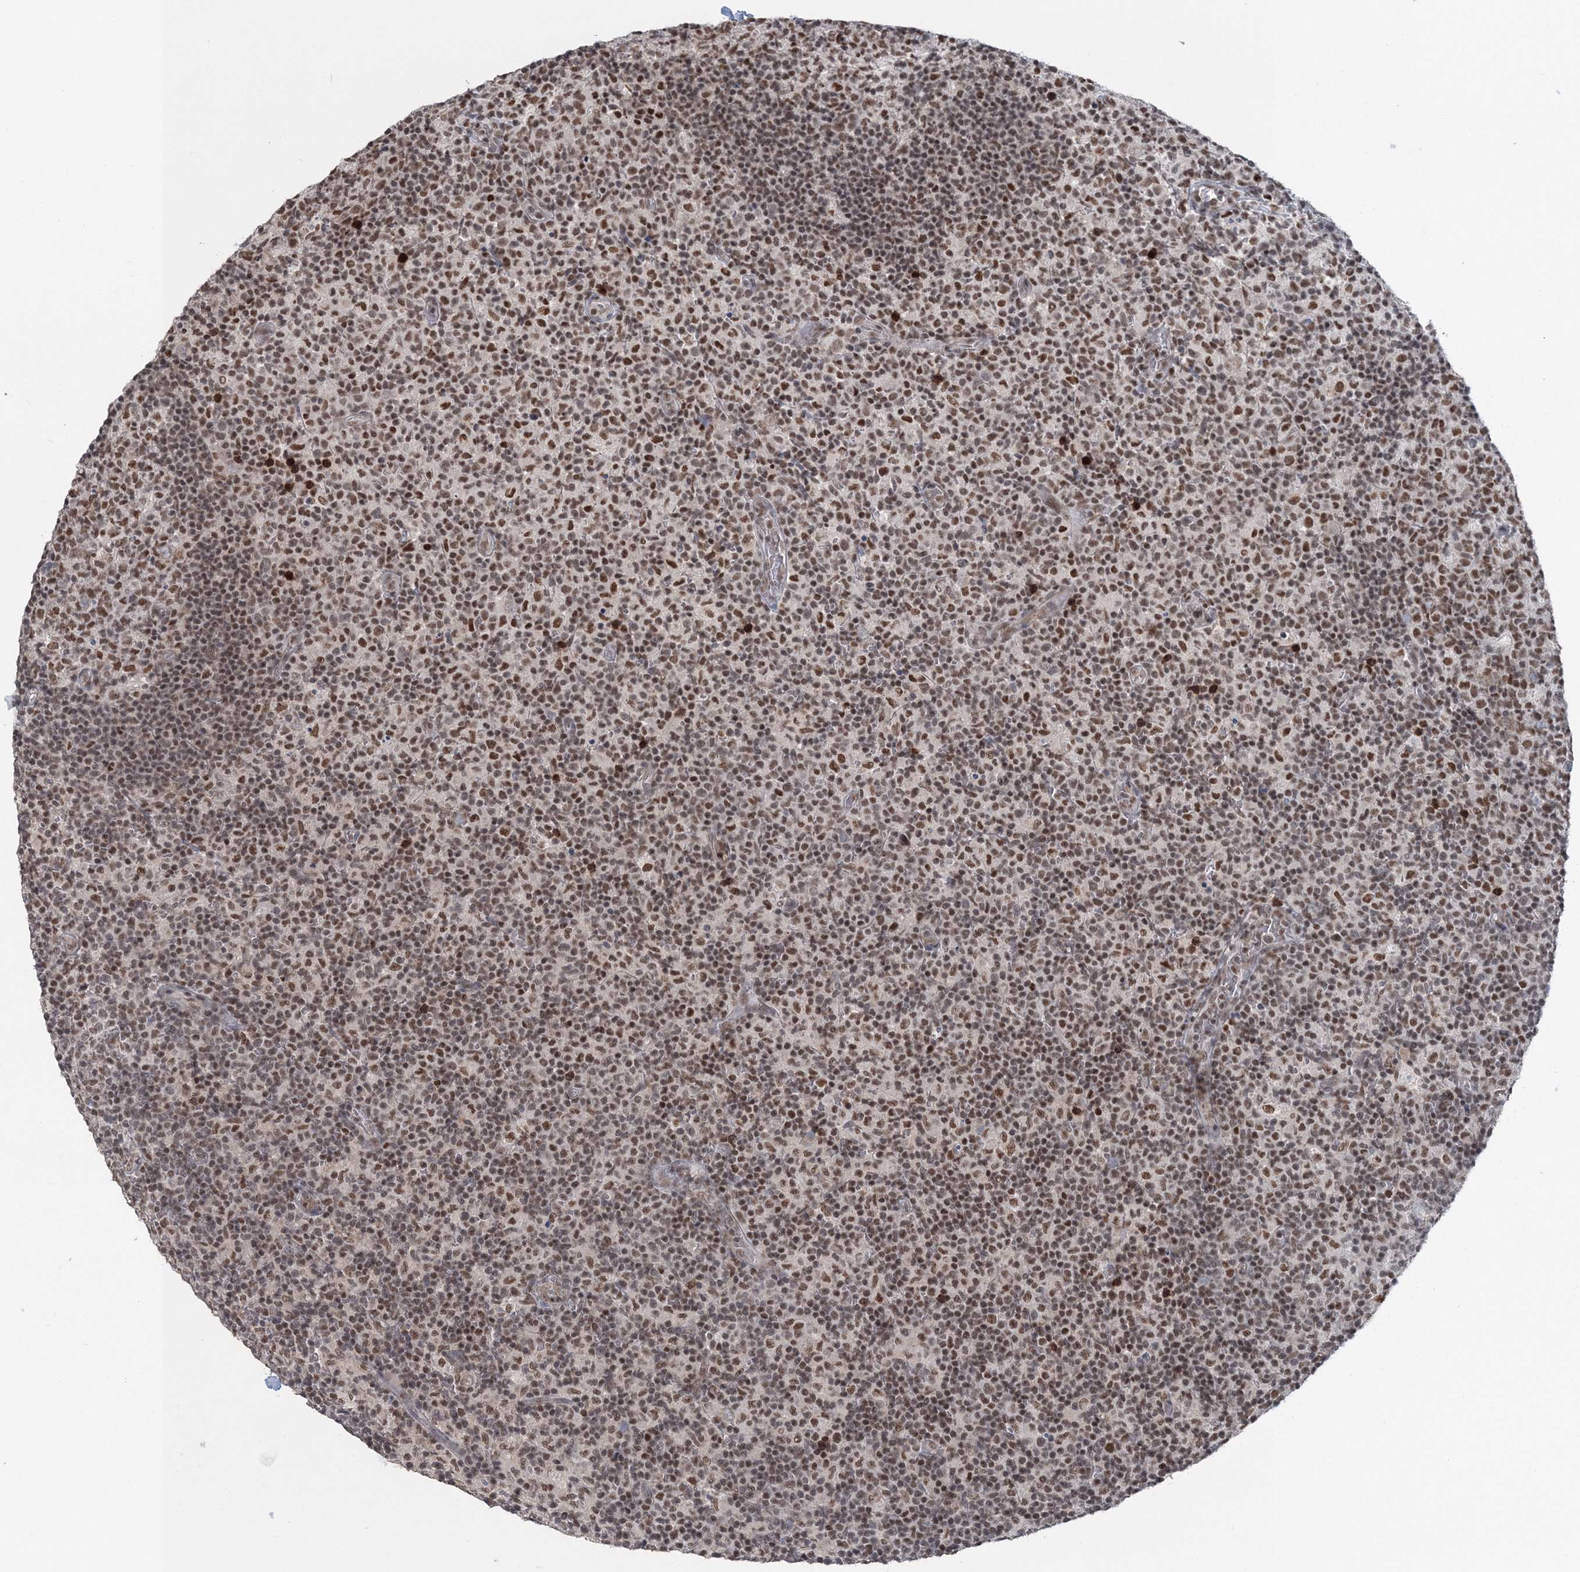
{"staining": {"intensity": "moderate", "quantity": ">75%", "location": "nuclear"}, "tissue": "lymph node", "cell_type": "Germinal center cells", "image_type": "normal", "snomed": [{"axis": "morphology", "description": "Normal tissue, NOS"}, {"axis": "morphology", "description": "Inflammation, NOS"}, {"axis": "topography", "description": "Lymph node"}], "caption": "A photomicrograph showing moderate nuclear expression in approximately >75% of germinal center cells in normal lymph node, as visualized by brown immunohistochemical staining.", "gene": "PDS5A", "patient": {"sex": "male", "age": 55}}